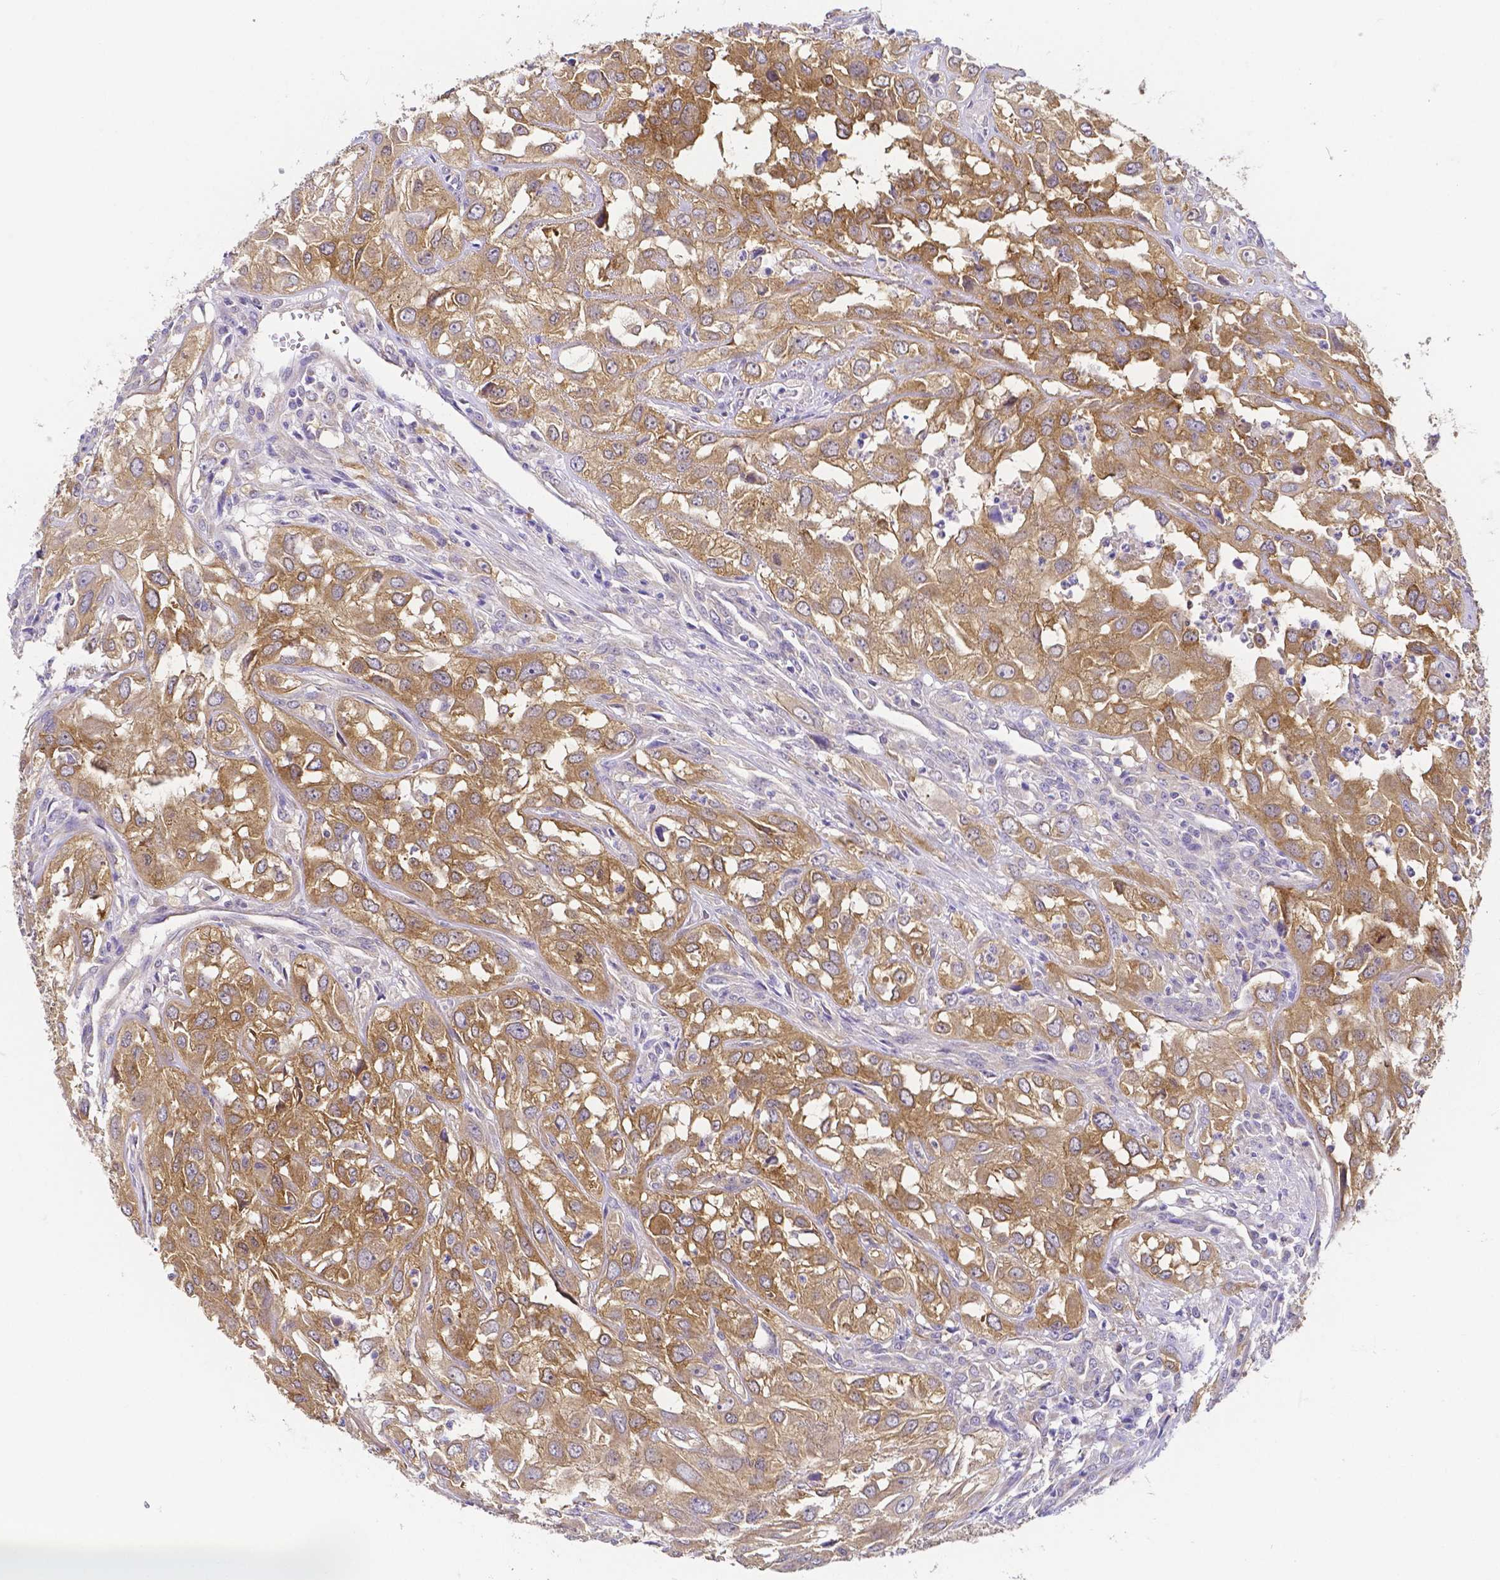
{"staining": {"intensity": "moderate", "quantity": ">75%", "location": "cytoplasmic/membranous"}, "tissue": "urothelial cancer", "cell_type": "Tumor cells", "image_type": "cancer", "snomed": [{"axis": "morphology", "description": "Urothelial carcinoma, High grade"}, {"axis": "topography", "description": "Urinary bladder"}], "caption": "Moderate cytoplasmic/membranous expression for a protein is seen in about >75% of tumor cells of high-grade urothelial carcinoma using immunohistochemistry (IHC).", "gene": "PKP3", "patient": {"sex": "male", "age": 67}}